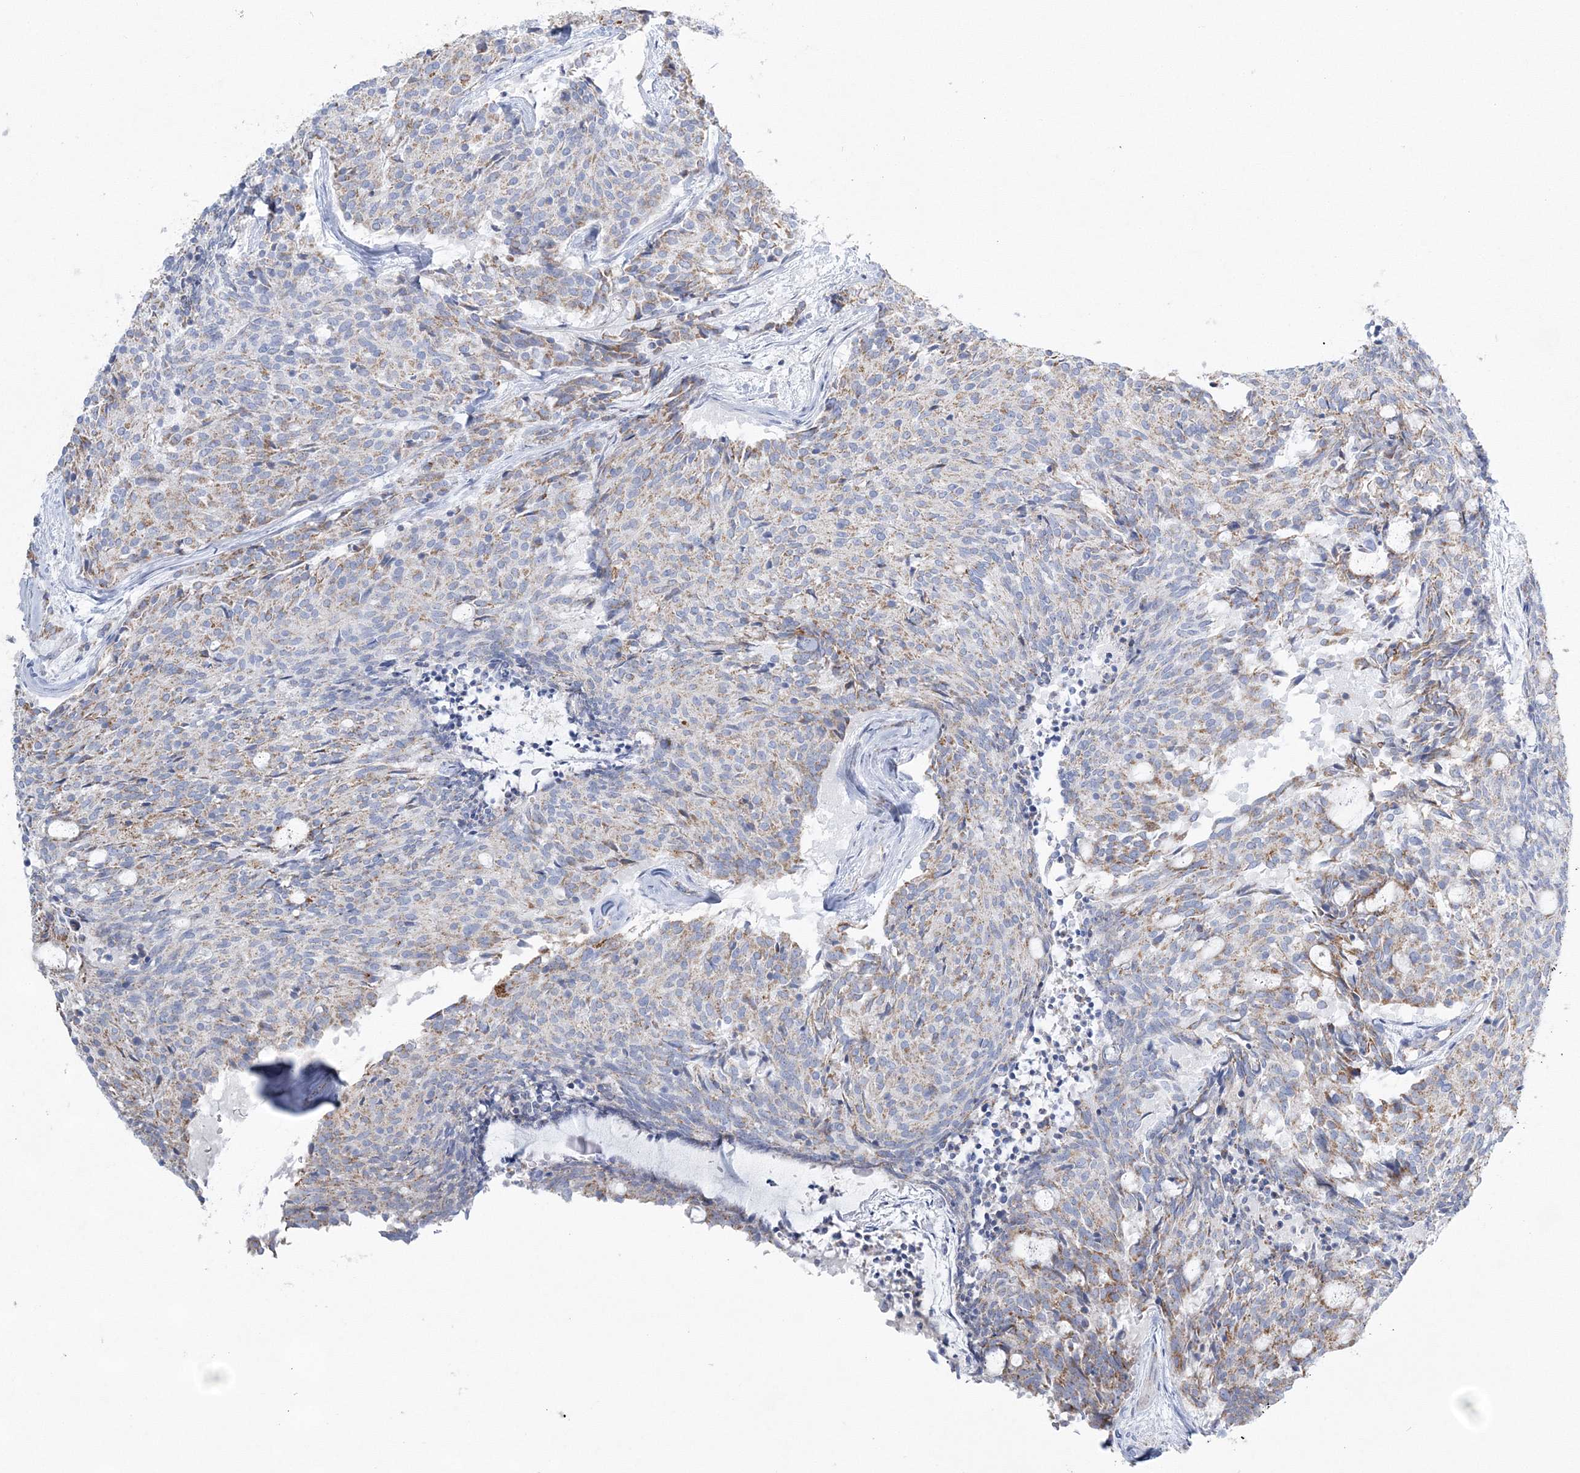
{"staining": {"intensity": "weak", "quantity": ">75%", "location": "cytoplasmic/membranous"}, "tissue": "carcinoid", "cell_type": "Tumor cells", "image_type": "cancer", "snomed": [{"axis": "morphology", "description": "Carcinoid, malignant, NOS"}, {"axis": "topography", "description": "Pancreas"}], "caption": "Weak cytoplasmic/membranous protein staining is present in approximately >75% of tumor cells in carcinoid (malignant).", "gene": "HIBCH", "patient": {"sex": "female", "age": 54}}